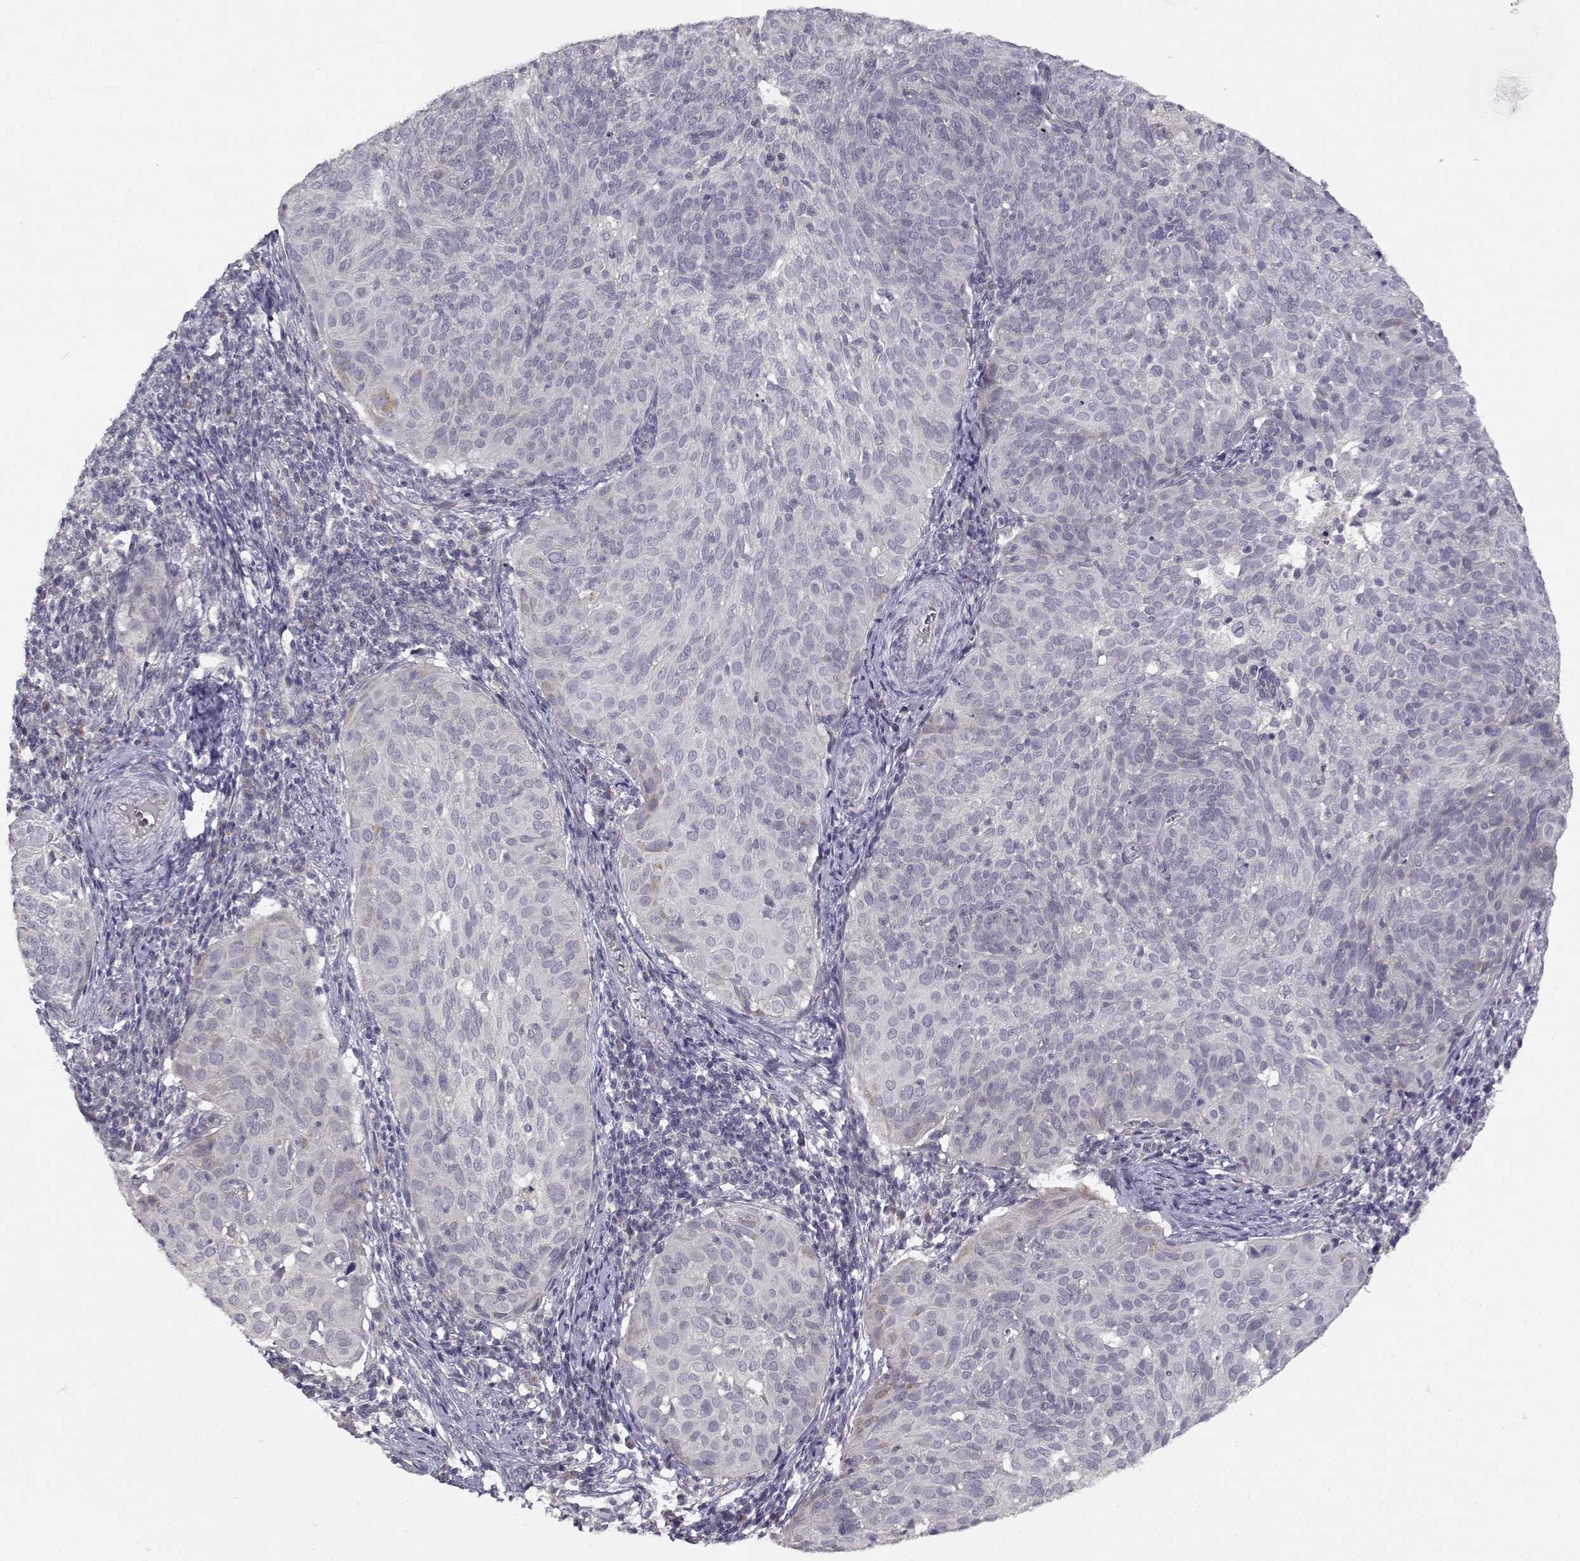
{"staining": {"intensity": "negative", "quantity": "none", "location": "none"}, "tissue": "cervical cancer", "cell_type": "Tumor cells", "image_type": "cancer", "snomed": [{"axis": "morphology", "description": "Squamous cell carcinoma, NOS"}, {"axis": "topography", "description": "Cervix"}], "caption": "This is a micrograph of IHC staining of cervical squamous cell carcinoma, which shows no positivity in tumor cells.", "gene": "TMEM145", "patient": {"sex": "female", "age": 39}}